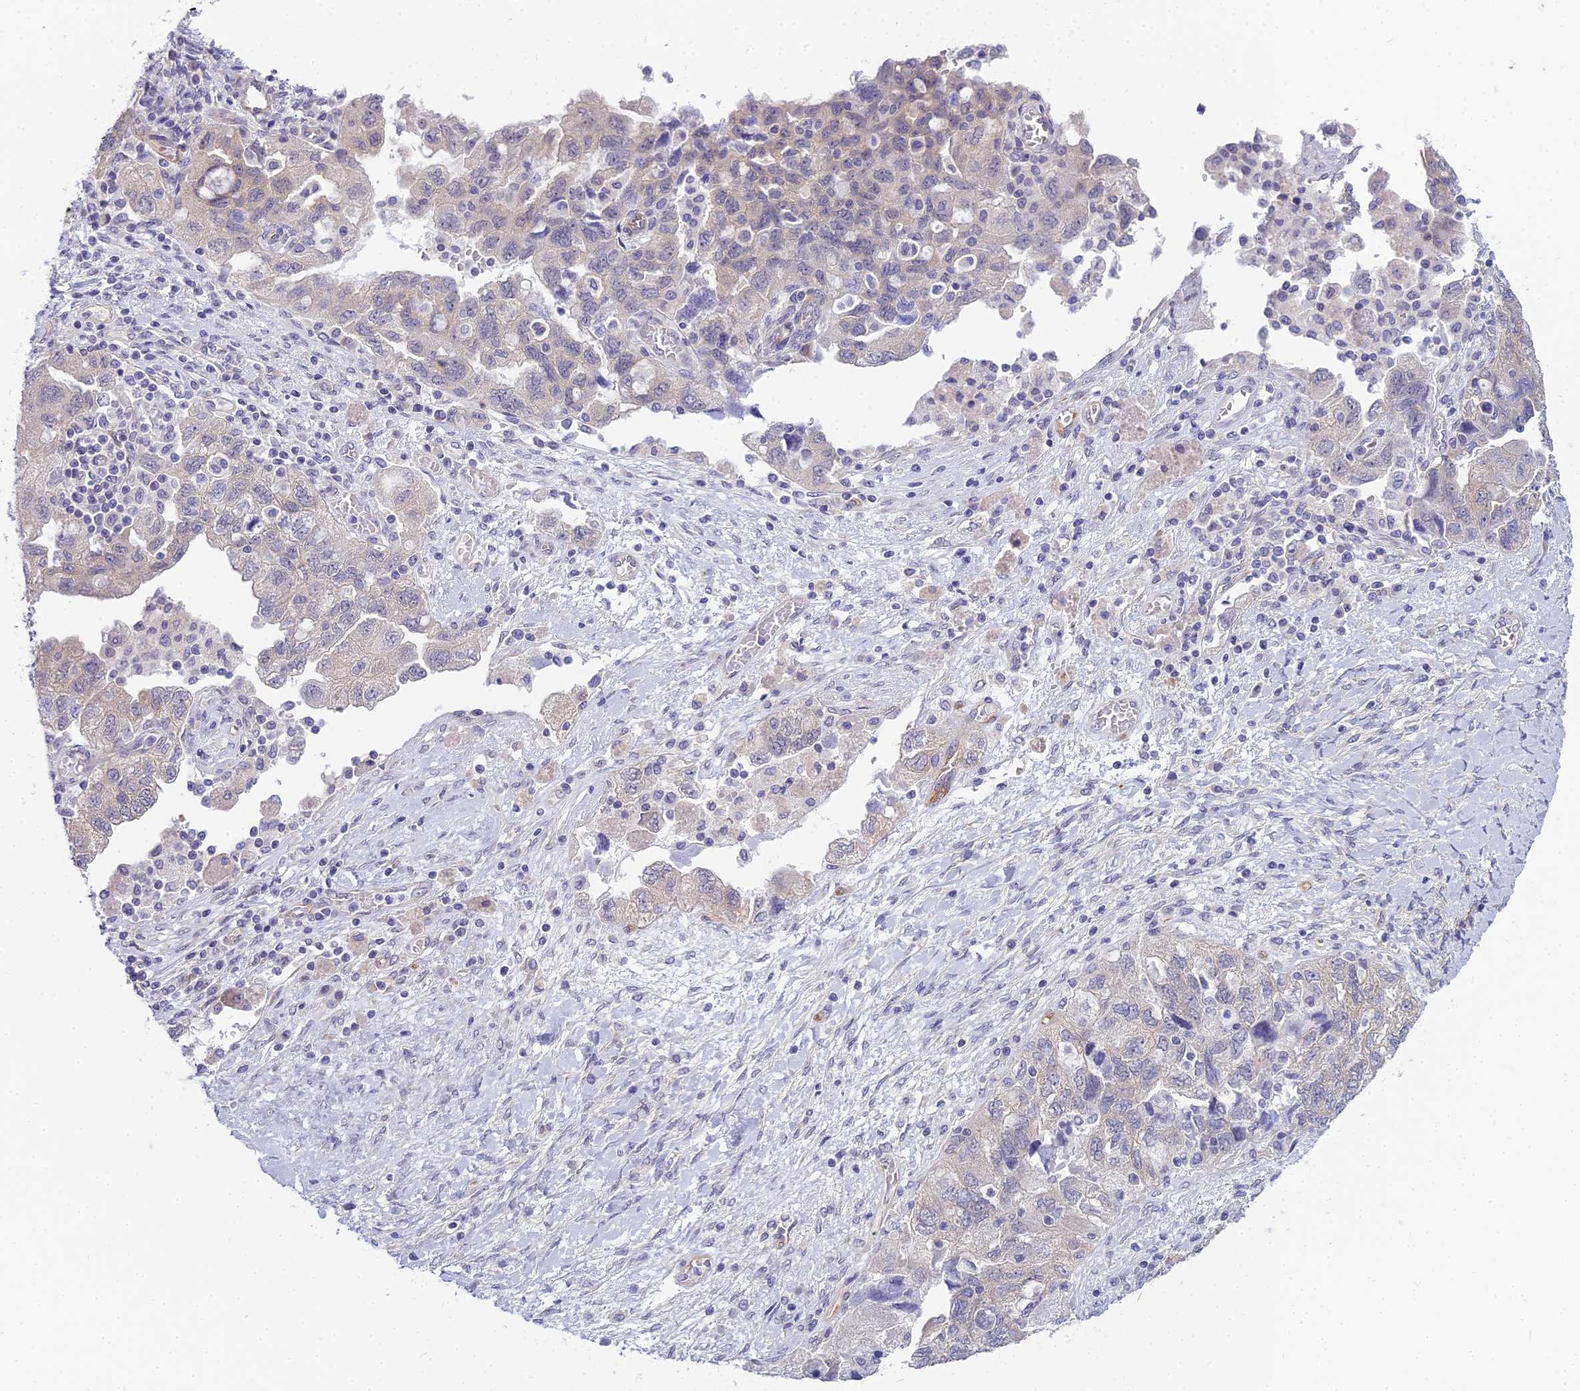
{"staining": {"intensity": "negative", "quantity": "none", "location": "none"}, "tissue": "ovarian cancer", "cell_type": "Tumor cells", "image_type": "cancer", "snomed": [{"axis": "morphology", "description": "Carcinoma, NOS"}, {"axis": "morphology", "description": "Cystadenocarcinoma, serous, NOS"}, {"axis": "topography", "description": "Ovary"}], "caption": "Immunohistochemistry (IHC) histopathology image of neoplastic tissue: carcinoma (ovarian) stained with DAB reveals no significant protein expression in tumor cells.", "gene": "RGL3", "patient": {"sex": "female", "age": 69}}